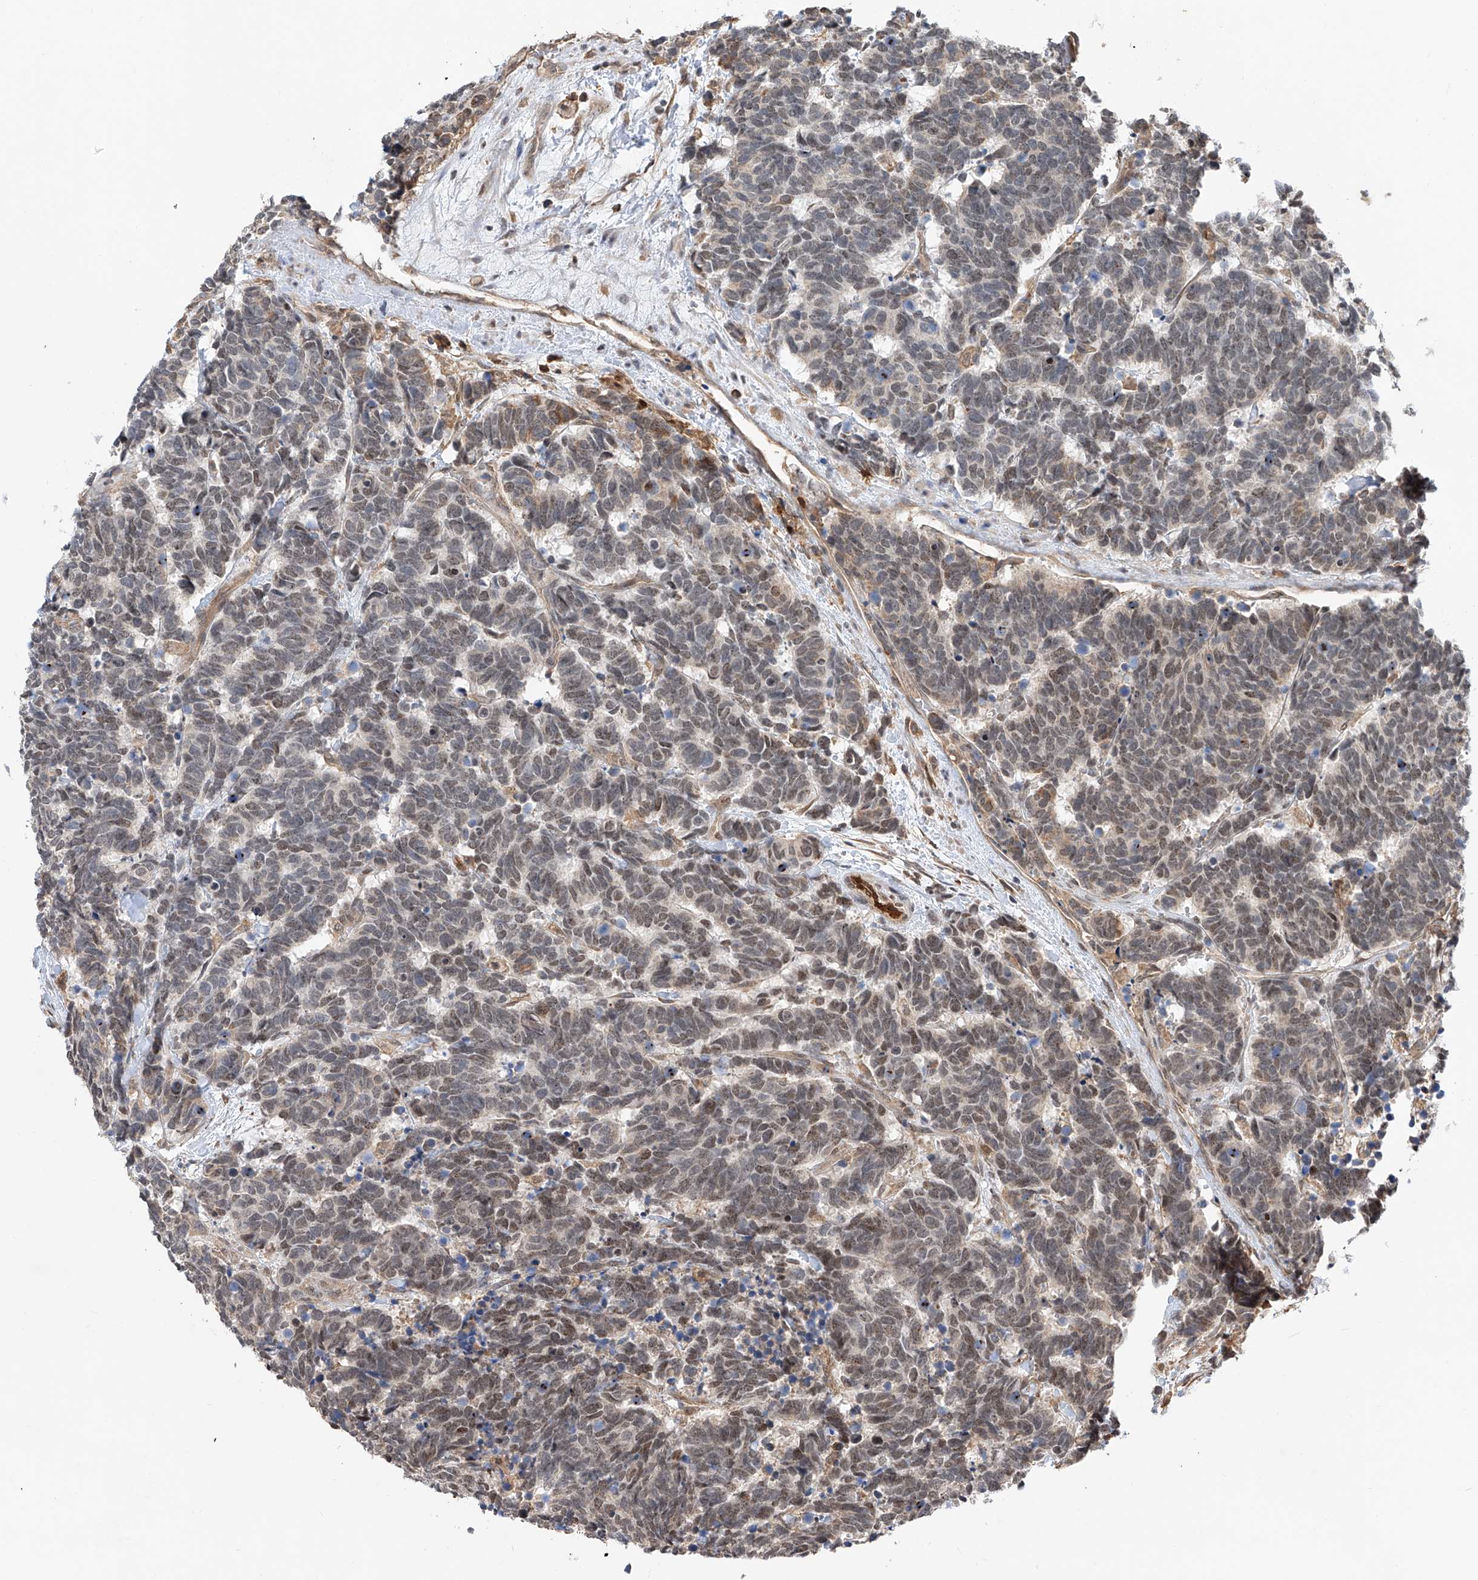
{"staining": {"intensity": "weak", "quantity": "<25%", "location": "nuclear"}, "tissue": "carcinoid", "cell_type": "Tumor cells", "image_type": "cancer", "snomed": [{"axis": "morphology", "description": "Carcinoma, NOS"}, {"axis": "morphology", "description": "Carcinoid, malignant, NOS"}, {"axis": "topography", "description": "Urinary bladder"}], "caption": "IHC photomicrograph of human carcinoma stained for a protein (brown), which shows no expression in tumor cells.", "gene": "RILPL2", "patient": {"sex": "male", "age": 57}}